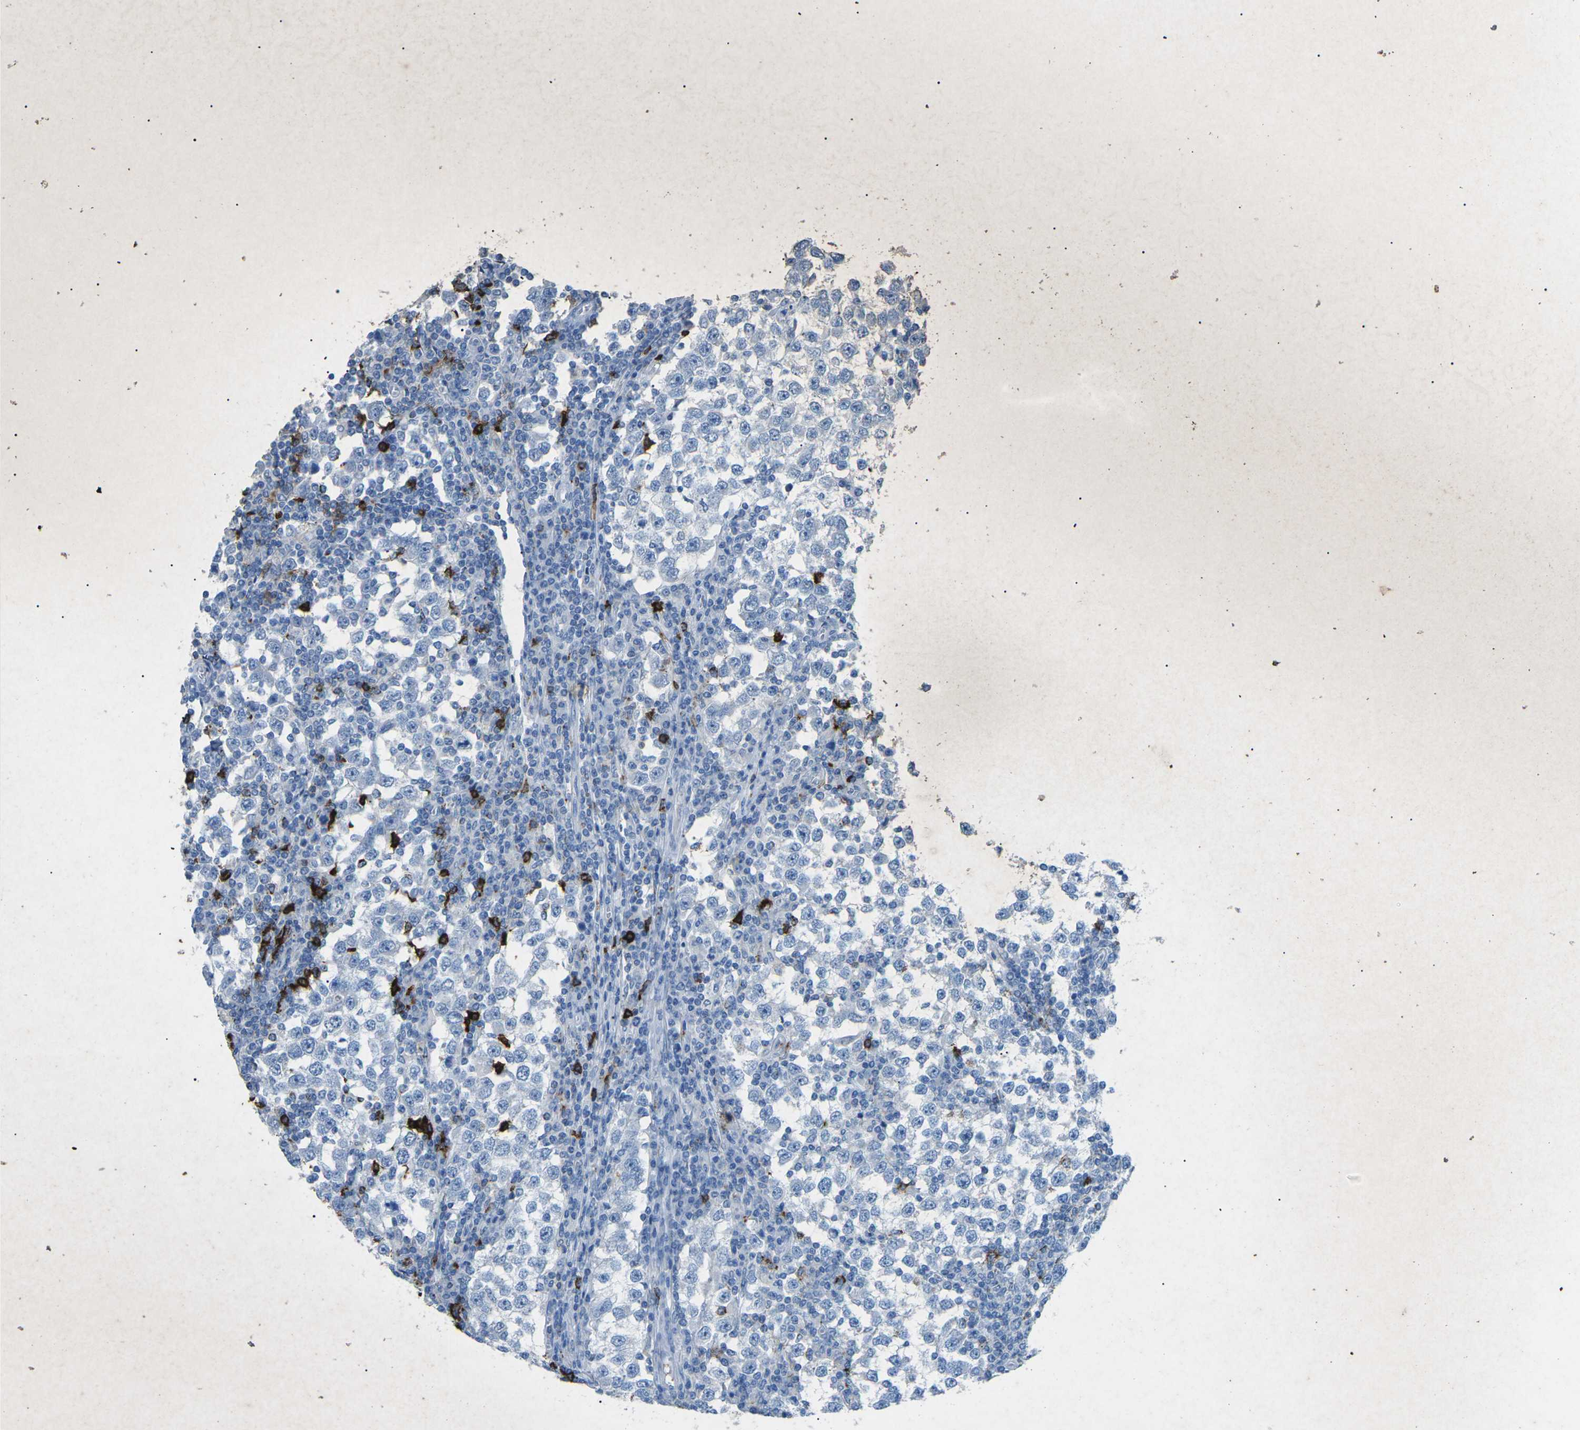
{"staining": {"intensity": "negative", "quantity": "none", "location": "none"}, "tissue": "testis cancer", "cell_type": "Tumor cells", "image_type": "cancer", "snomed": [{"axis": "morphology", "description": "Seminoma, NOS"}, {"axis": "topography", "description": "Testis"}], "caption": "Testis cancer was stained to show a protein in brown. There is no significant staining in tumor cells.", "gene": "CTAGE1", "patient": {"sex": "male", "age": 65}}